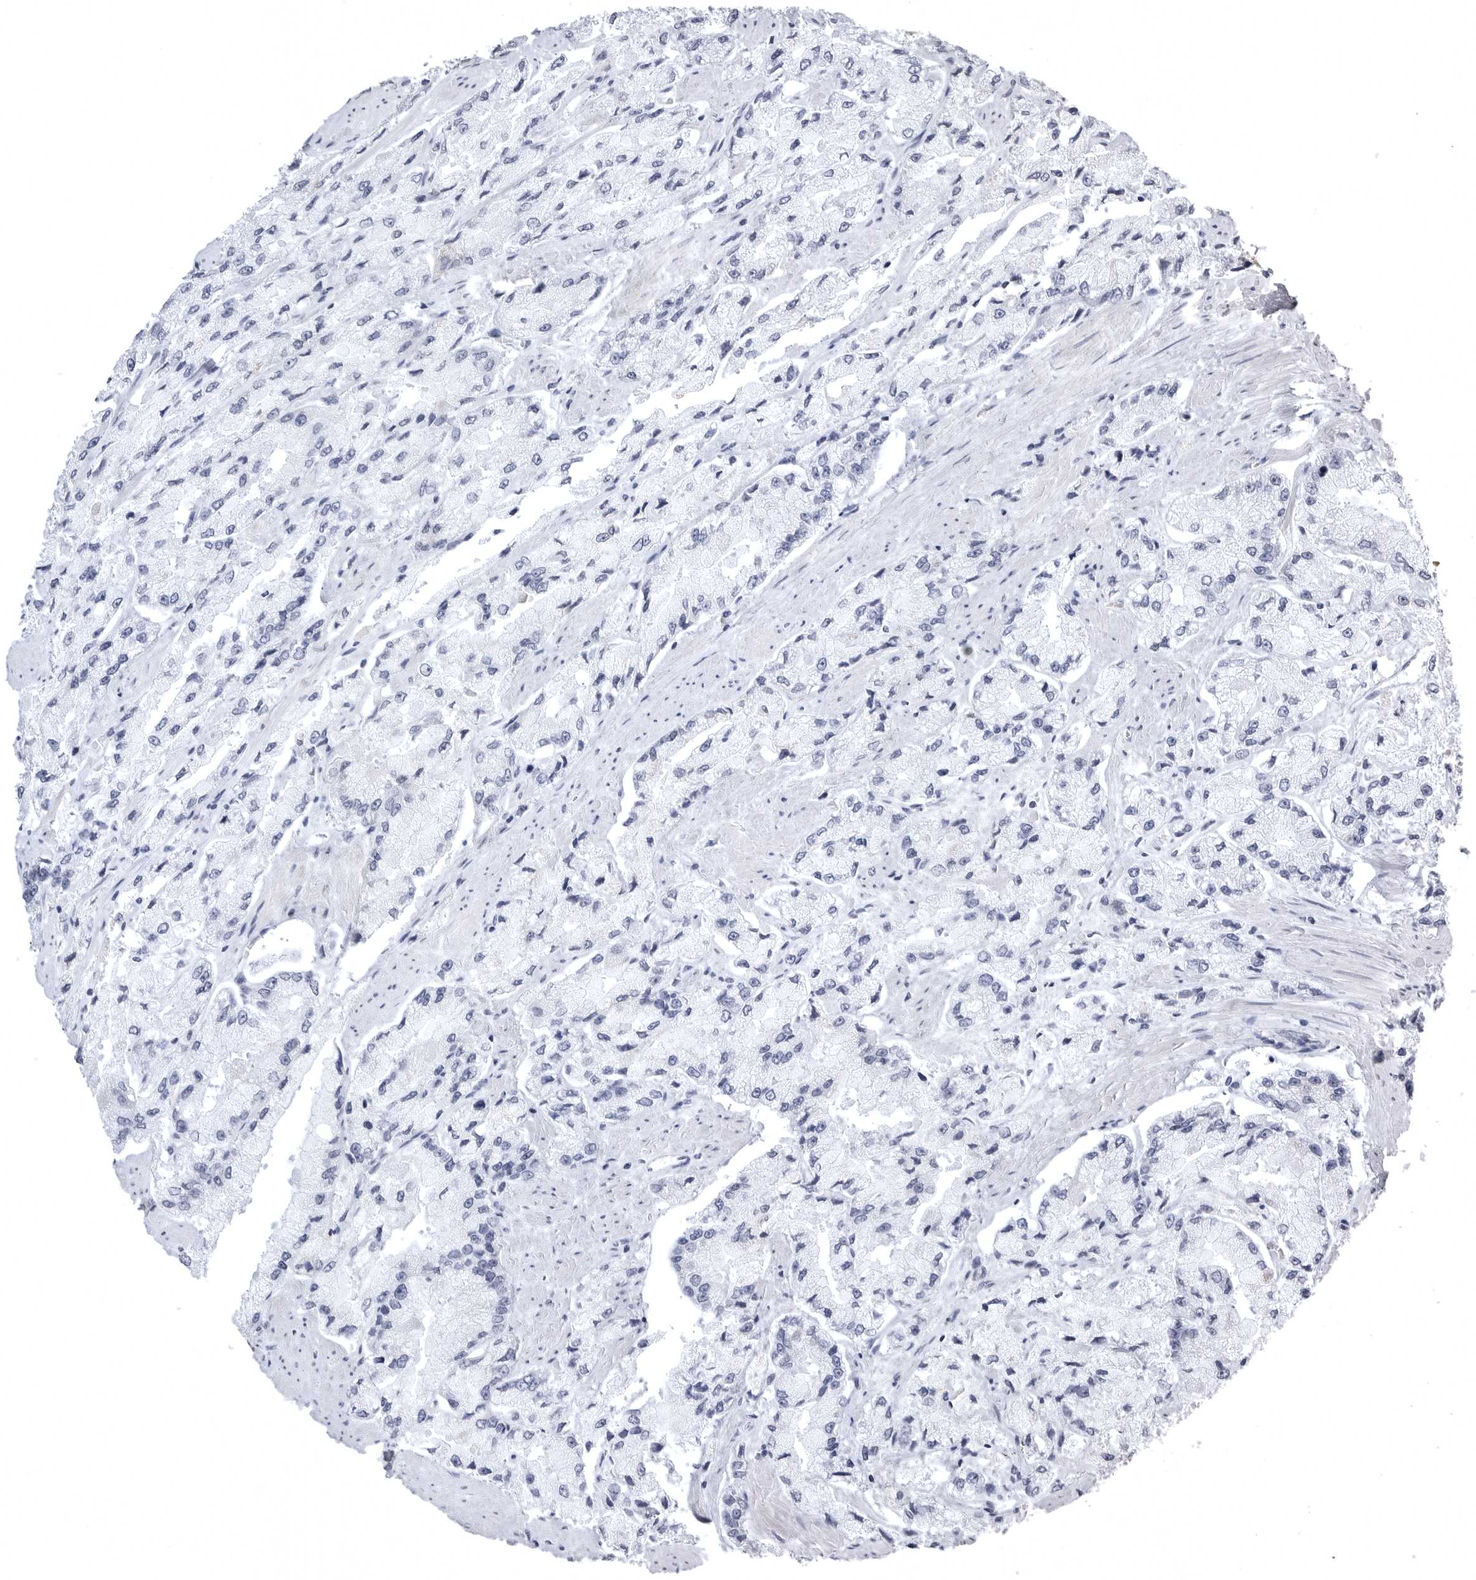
{"staining": {"intensity": "negative", "quantity": "none", "location": "none"}, "tissue": "prostate cancer", "cell_type": "Tumor cells", "image_type": "cancer", "snomed": [{"axis": "morphology", "description": "Adenocarcinoma, High grade"}, {"axis": "topography", "description": "Prostate"}], "caption": "There is no significant staining in tumor cells of prostate cancer.", "gene": "TUFM", "patient": {"sex": "male", "age": 58}}